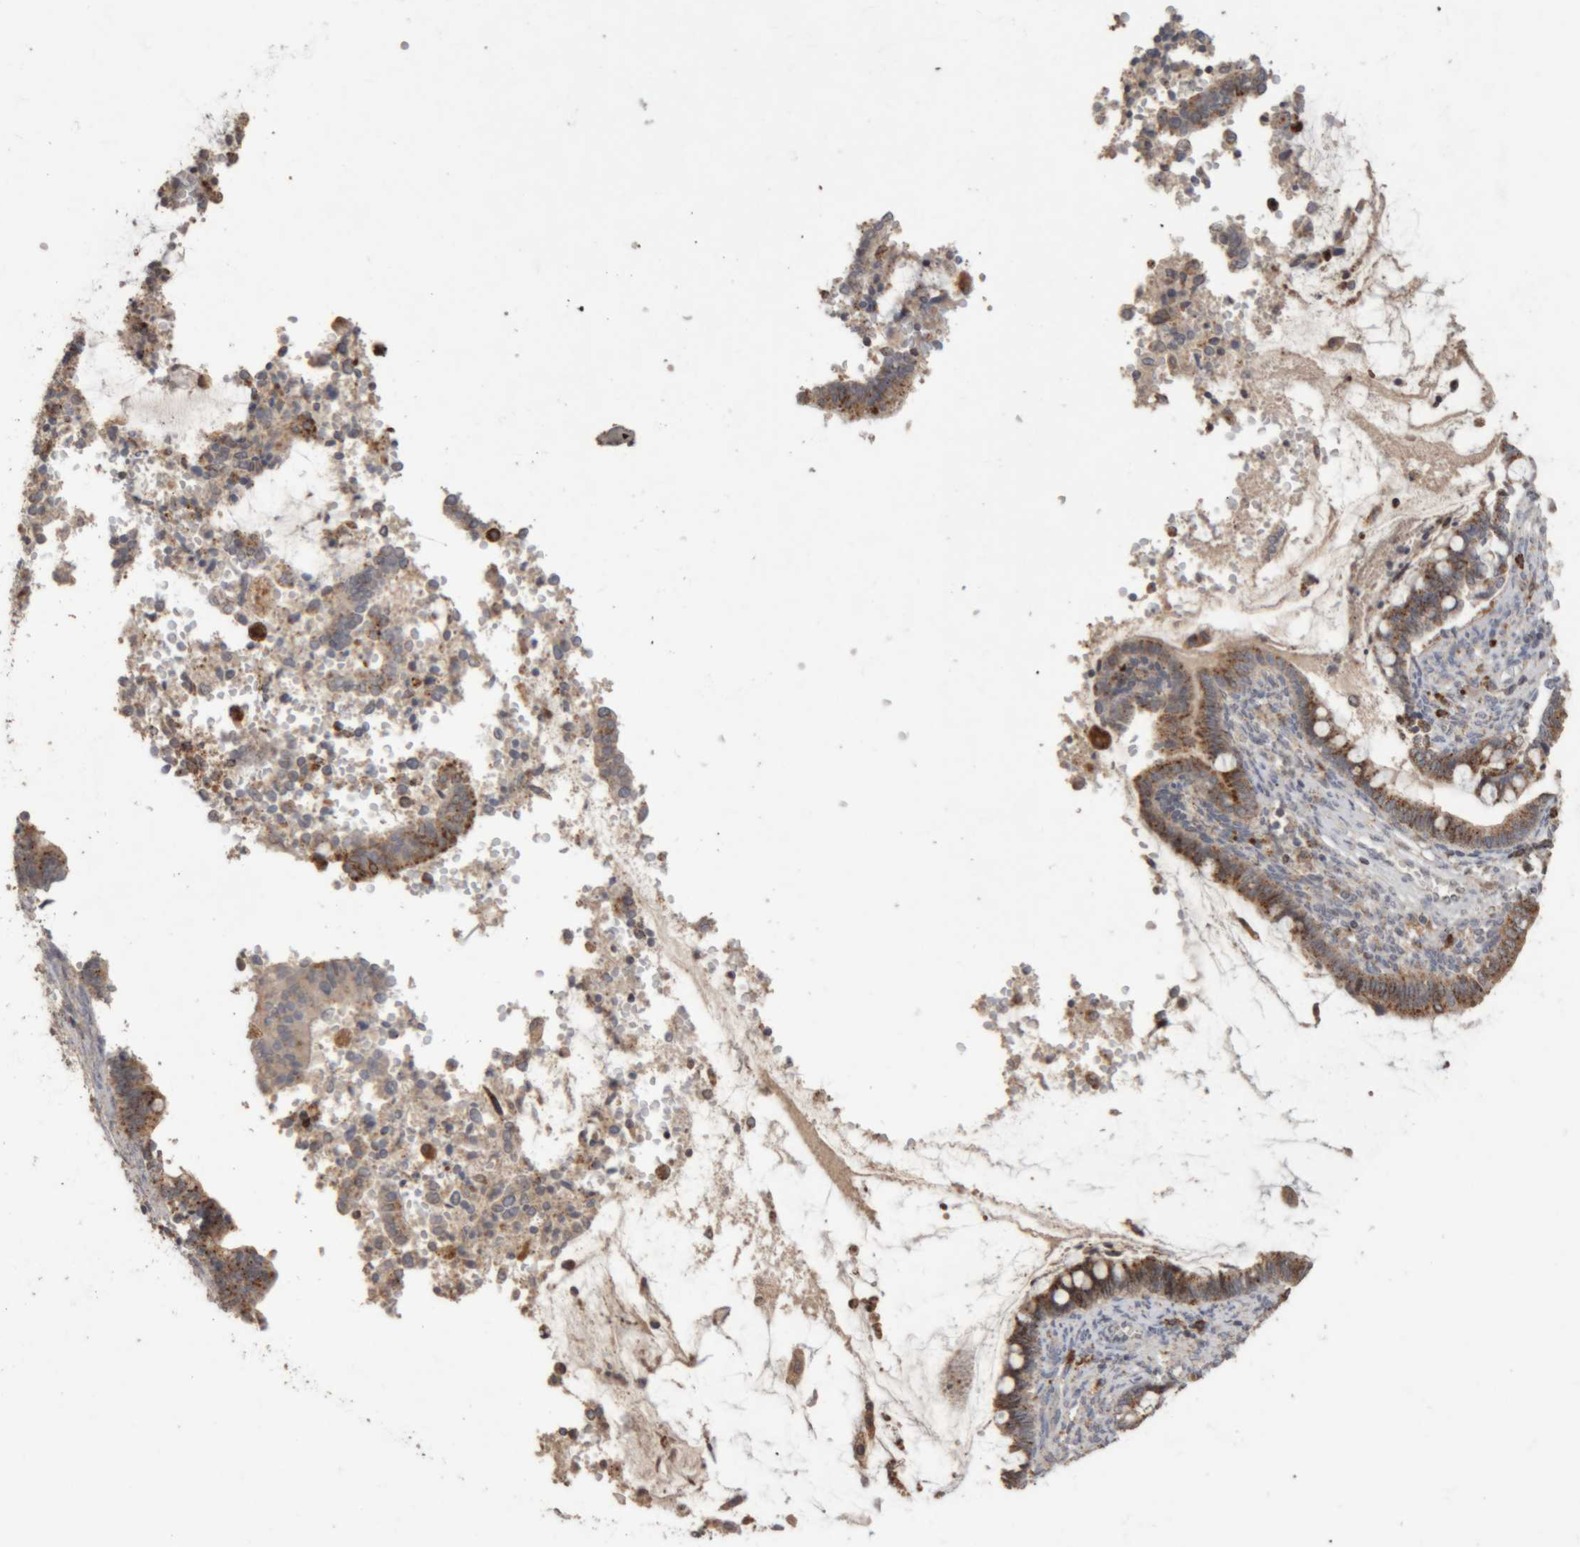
{"staining": {"intensity": "strong", "quantity": "25%-75%", "location": "cytoplasmic/membranous"}, "tissue": "cervical cancer", "cell_type": "Tumor cells", "image_type": "cancer", "snomed": [{"axis": "morphology", "description": "Adenocarcinoma, NOS"}, {"axis": "topography", "description": "Cervix"}], "caption": "Immunohistochemistry (IHC) (DAB (3,3'-diaminobenzidine)) staining of cervical cancer shows strong cytoplasmic/membranous protein staining in approximately 25%-75% of tumor cells.", "gene": "ARSA", "patient": {"sex": "female", "age": 44}}